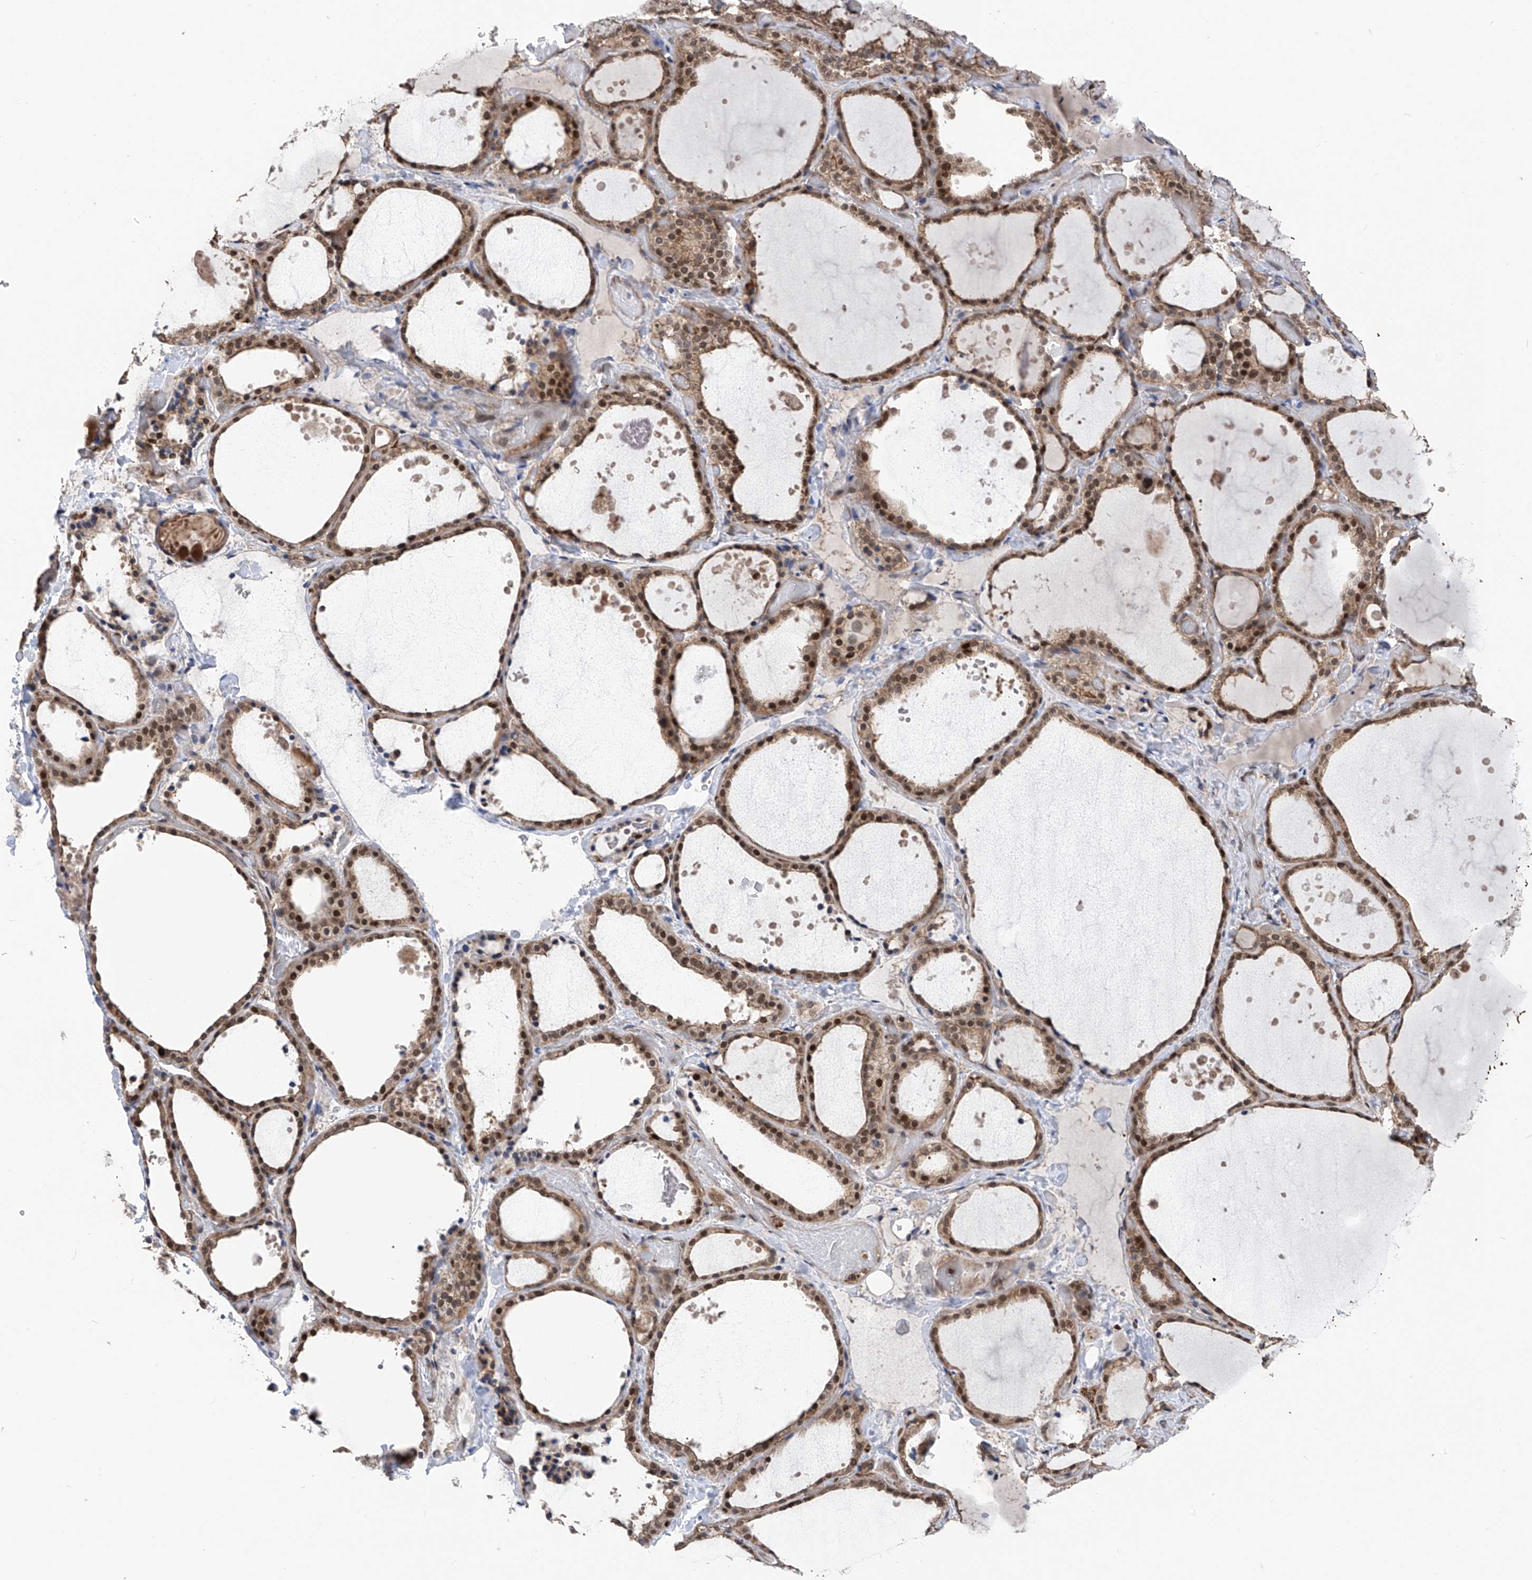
{"staining": {"intensity": "moderate", "quantity": ">75%", "location": "cytoplasmic/membranous,nuclear"}, "tissue": "thyroid gland", "cell_type": "Glandular cells", "image_type": "normal", "snomed": [{"axis": "morphology", "description": "Normal tissue, NOS"}, {"axis": "topography", "description": "Thyroid gland"}], "caption": "High-magnification brightfield microscopy of unremarkable thyroid gland stained with DAB (brown) and counterstained with hematoxylin (blue). glandular cells exhibit moderate cytoplasmic/membranous,nuclear positivity is identified in approximately>75% of cells. (Brightfield microscopy of DAB IHC at high magnification).", "gene": "DNAJC9", "patient": {"sex": "female", "age": 44}}